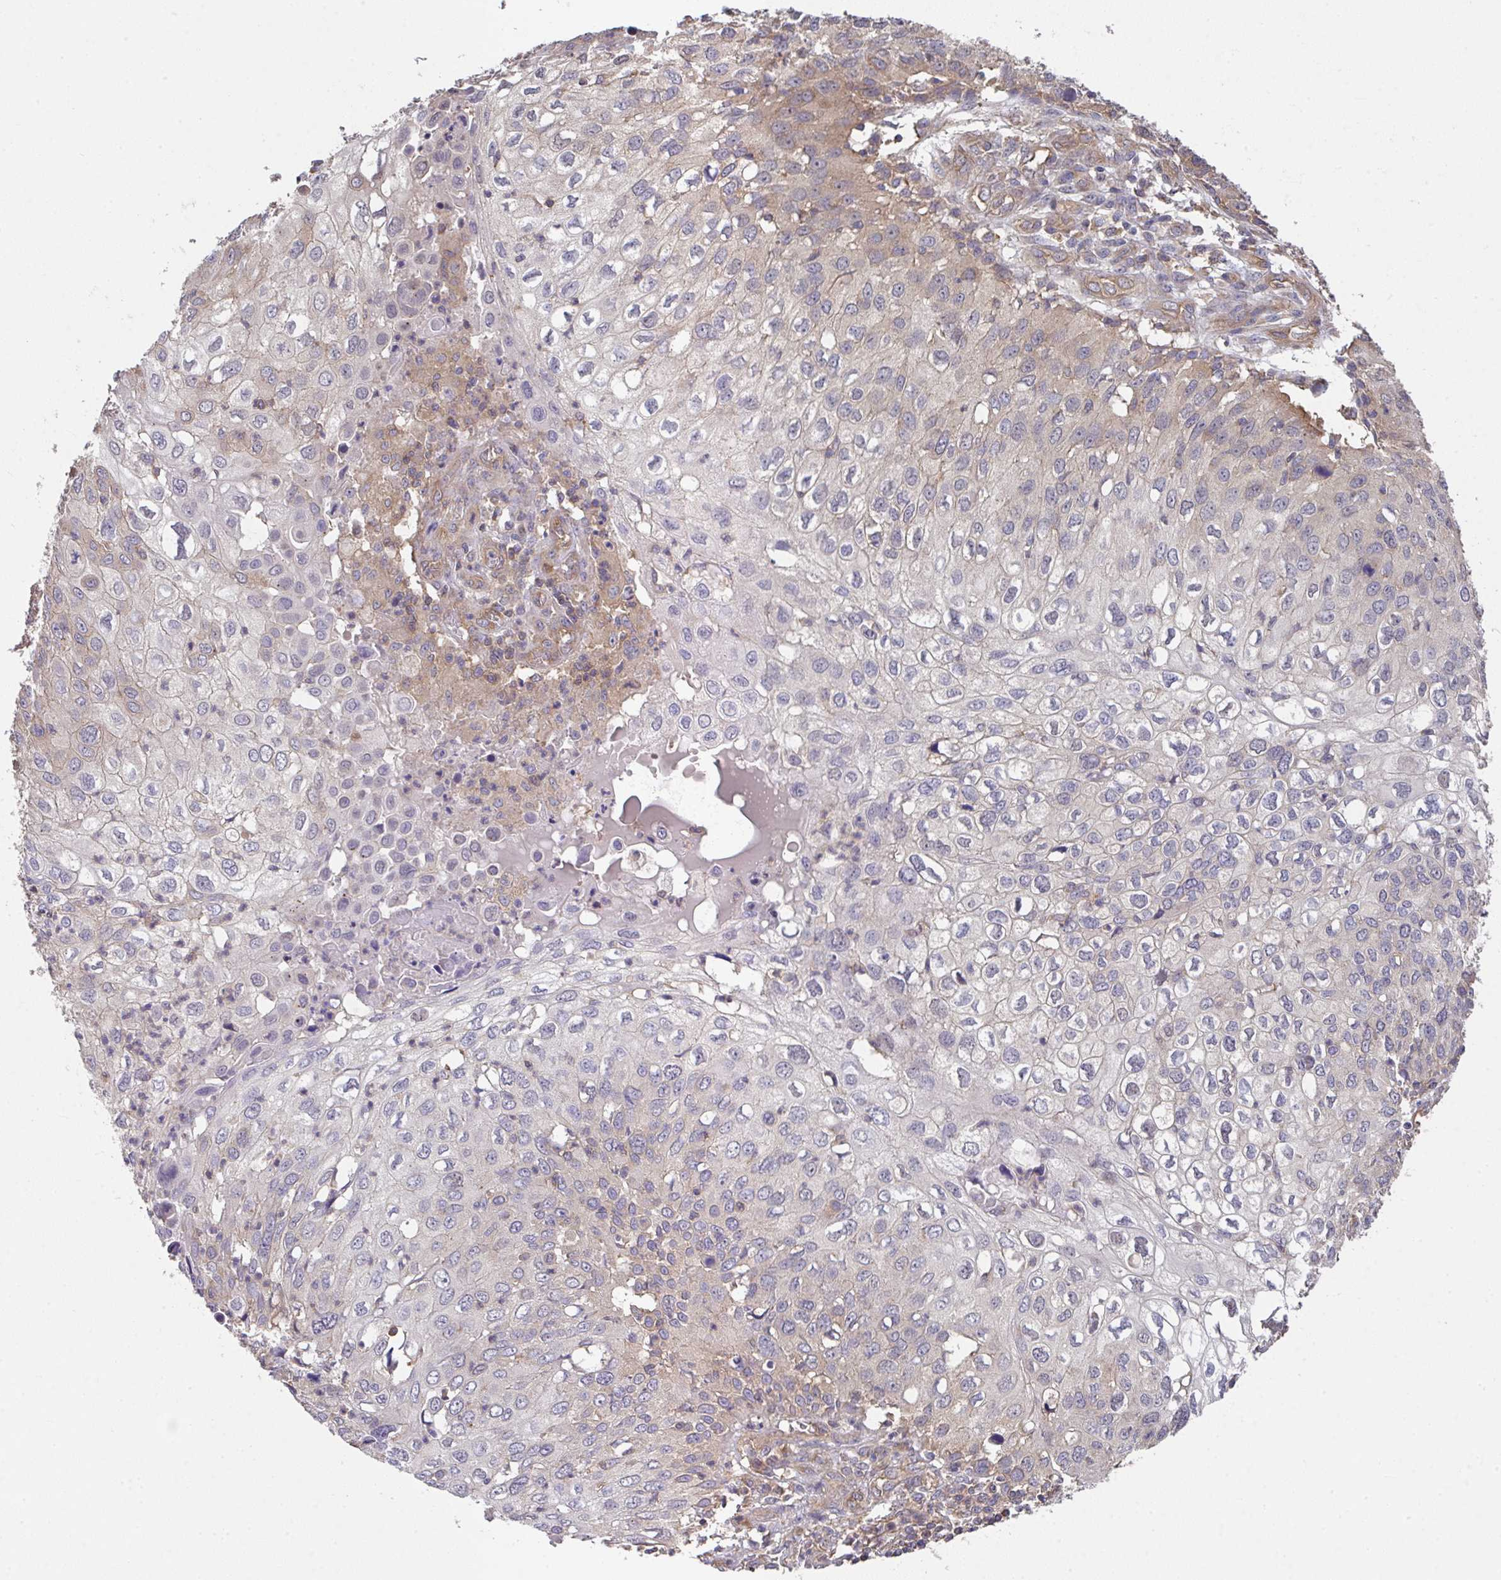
{"staining": {"intensity": "moderate", "quantity": "<25%", "location": "cytoplasmic/membranous"}, "tissue": "skin cancer", "cell_type": "Tumor cells", "image_type": "cancer", "snomed": [{"axis": "morphology", "description": "Squamous cell carcinoma, NOS"}, {"axis": "topography", "description": "Skin"}], "caption": "The histopathology image displays staining of squamous cell carcinoma (skin), revealing moderate cytoplasmic/membranous protein staining (brown color) within tumor cells.", "gene": "TMEM229A", "patient": {"sex": "male", "age": 87}}